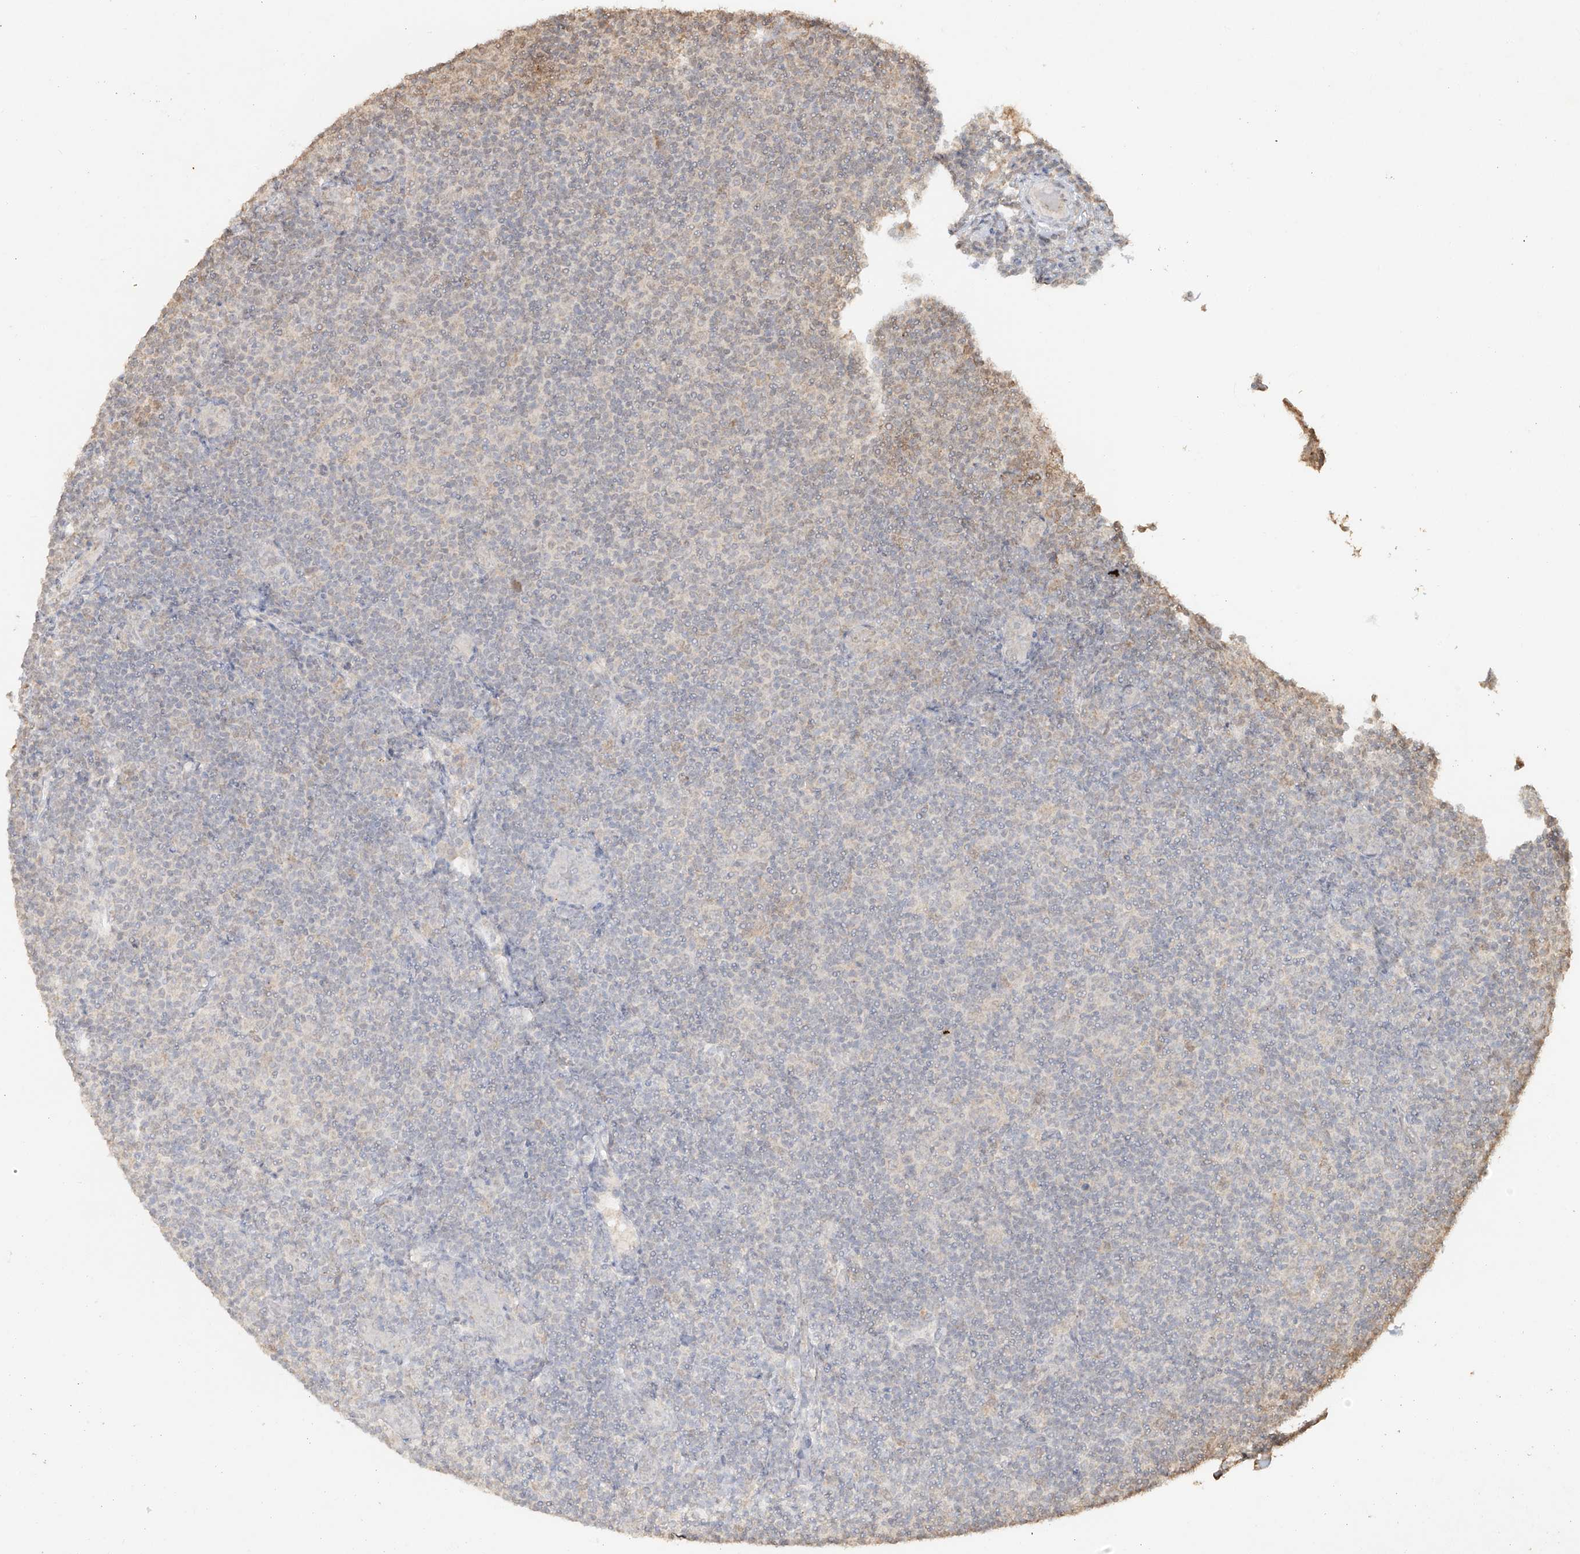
{"staining": {"intensity": "negative", "quantity": "none", "location": "none"}, "tissue": "lymphoma", "cell_type": "Tumor cells", "image_type": "cancer", "snomed": [{"axis": "morphology", "description": "Malignant lymphoma, non-Hodgkin's type, Low grade"}, {"axis": "topography", "description": "Lymph node"}], "caption": "This is an immunohistochemistry image of human low-grade malignant lymphoma, non-Hodgkin's type. There is no expression in tumor cells.", "gene": "TIGAR", "patient": {"sex": "male", "age": 83}}